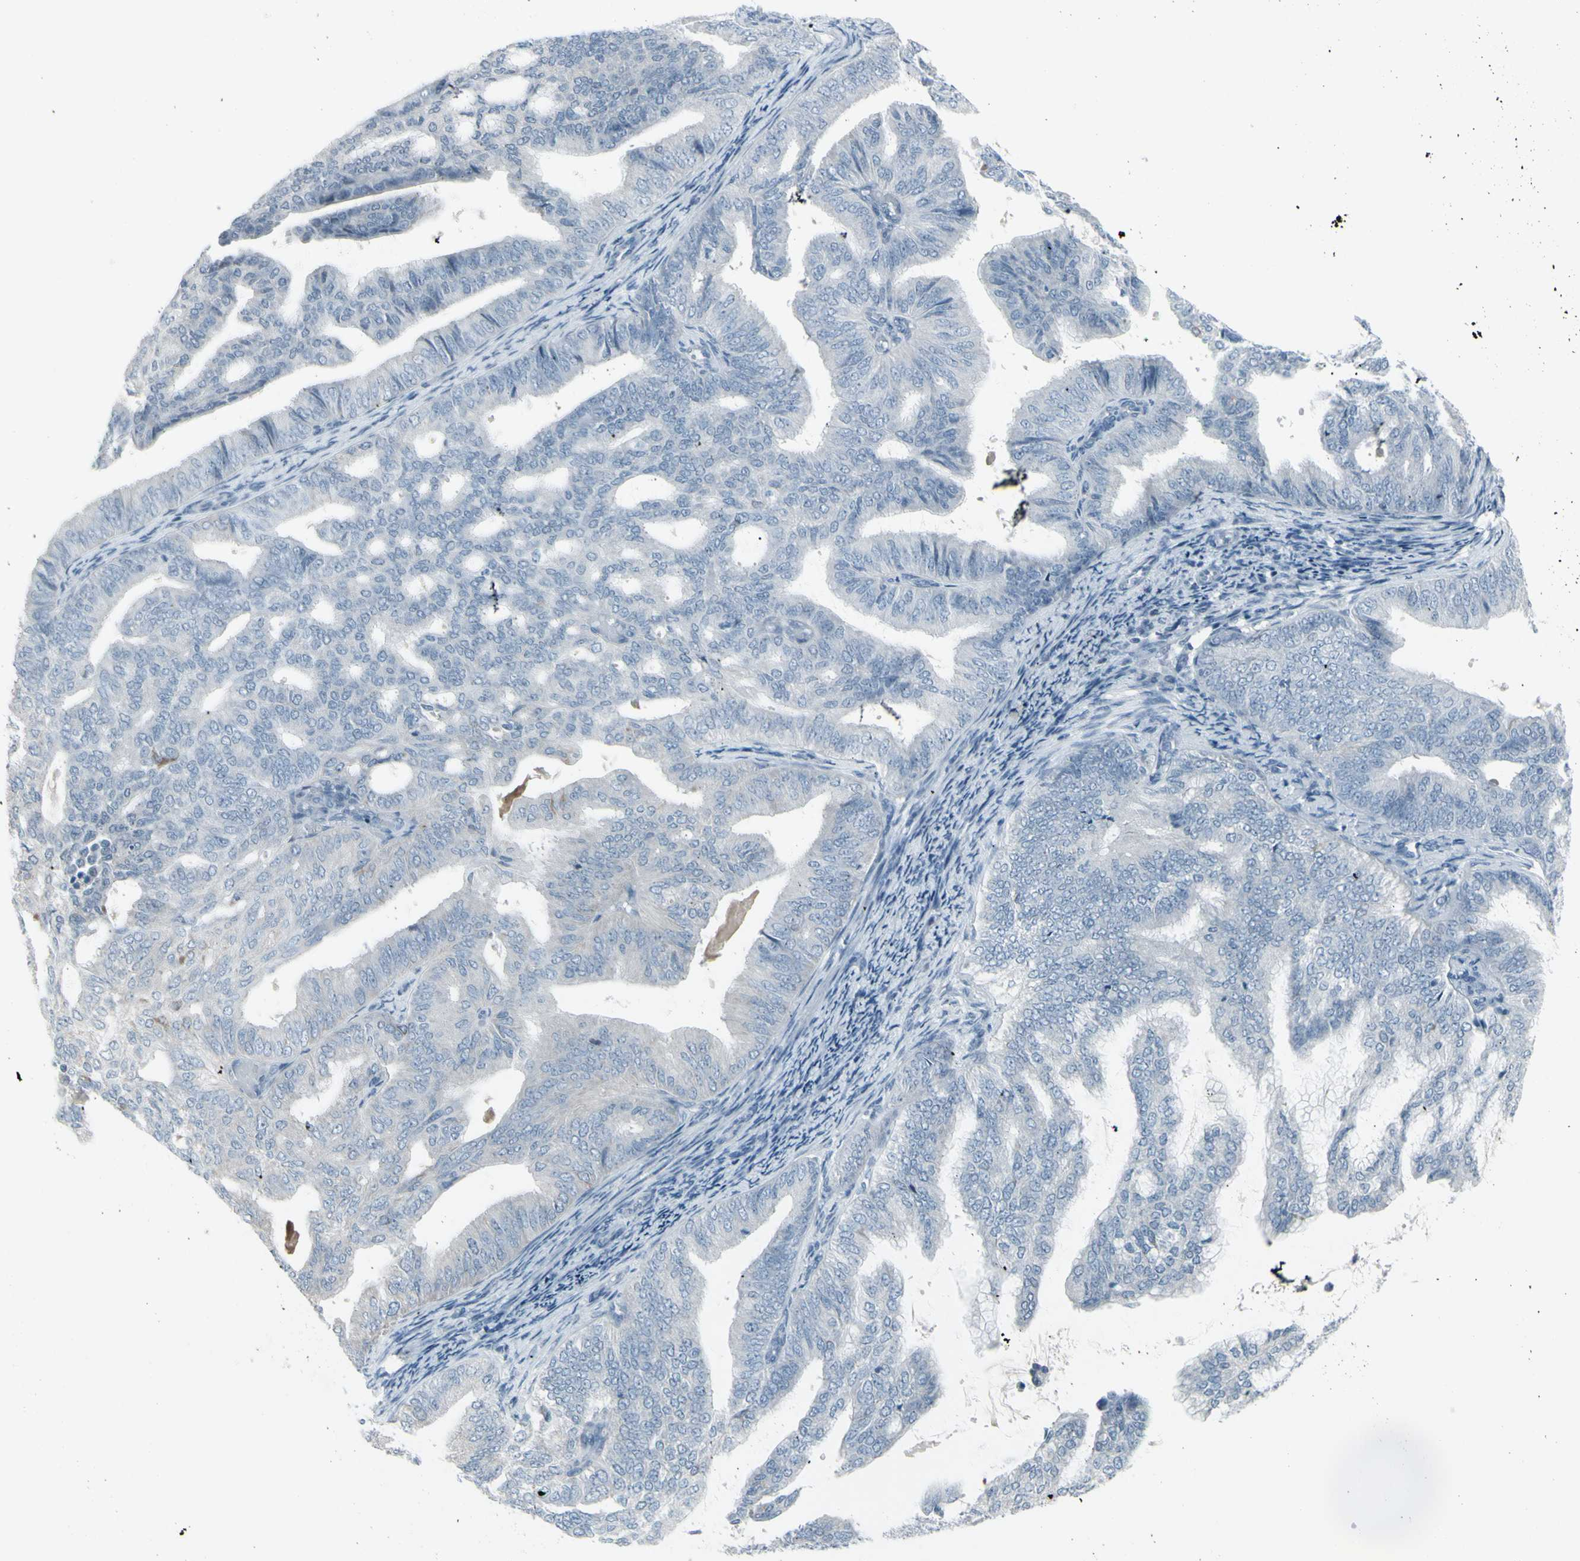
{"staining": {"intensity": "negative", "quantity": "none", "location": "none"}, "tissue": "endometrial cancer", "cell_type": "Tumor cells", "image_type": "cancer", "snomed": [{"axis": "morphology", "description": "Adenocarcinoma, NOS"}, {"axis": "topography", "description": "Endometrium"}], "caption": "Immunohistochemistry (IHC) histopathology image of neoplastic tissue: endometrial adenocarcinoma stained with DAB demonstrates no significant protein positivity in tumor cells.", "gene": "RAB3A", "patient": {"sex": "female", "age": 58}}